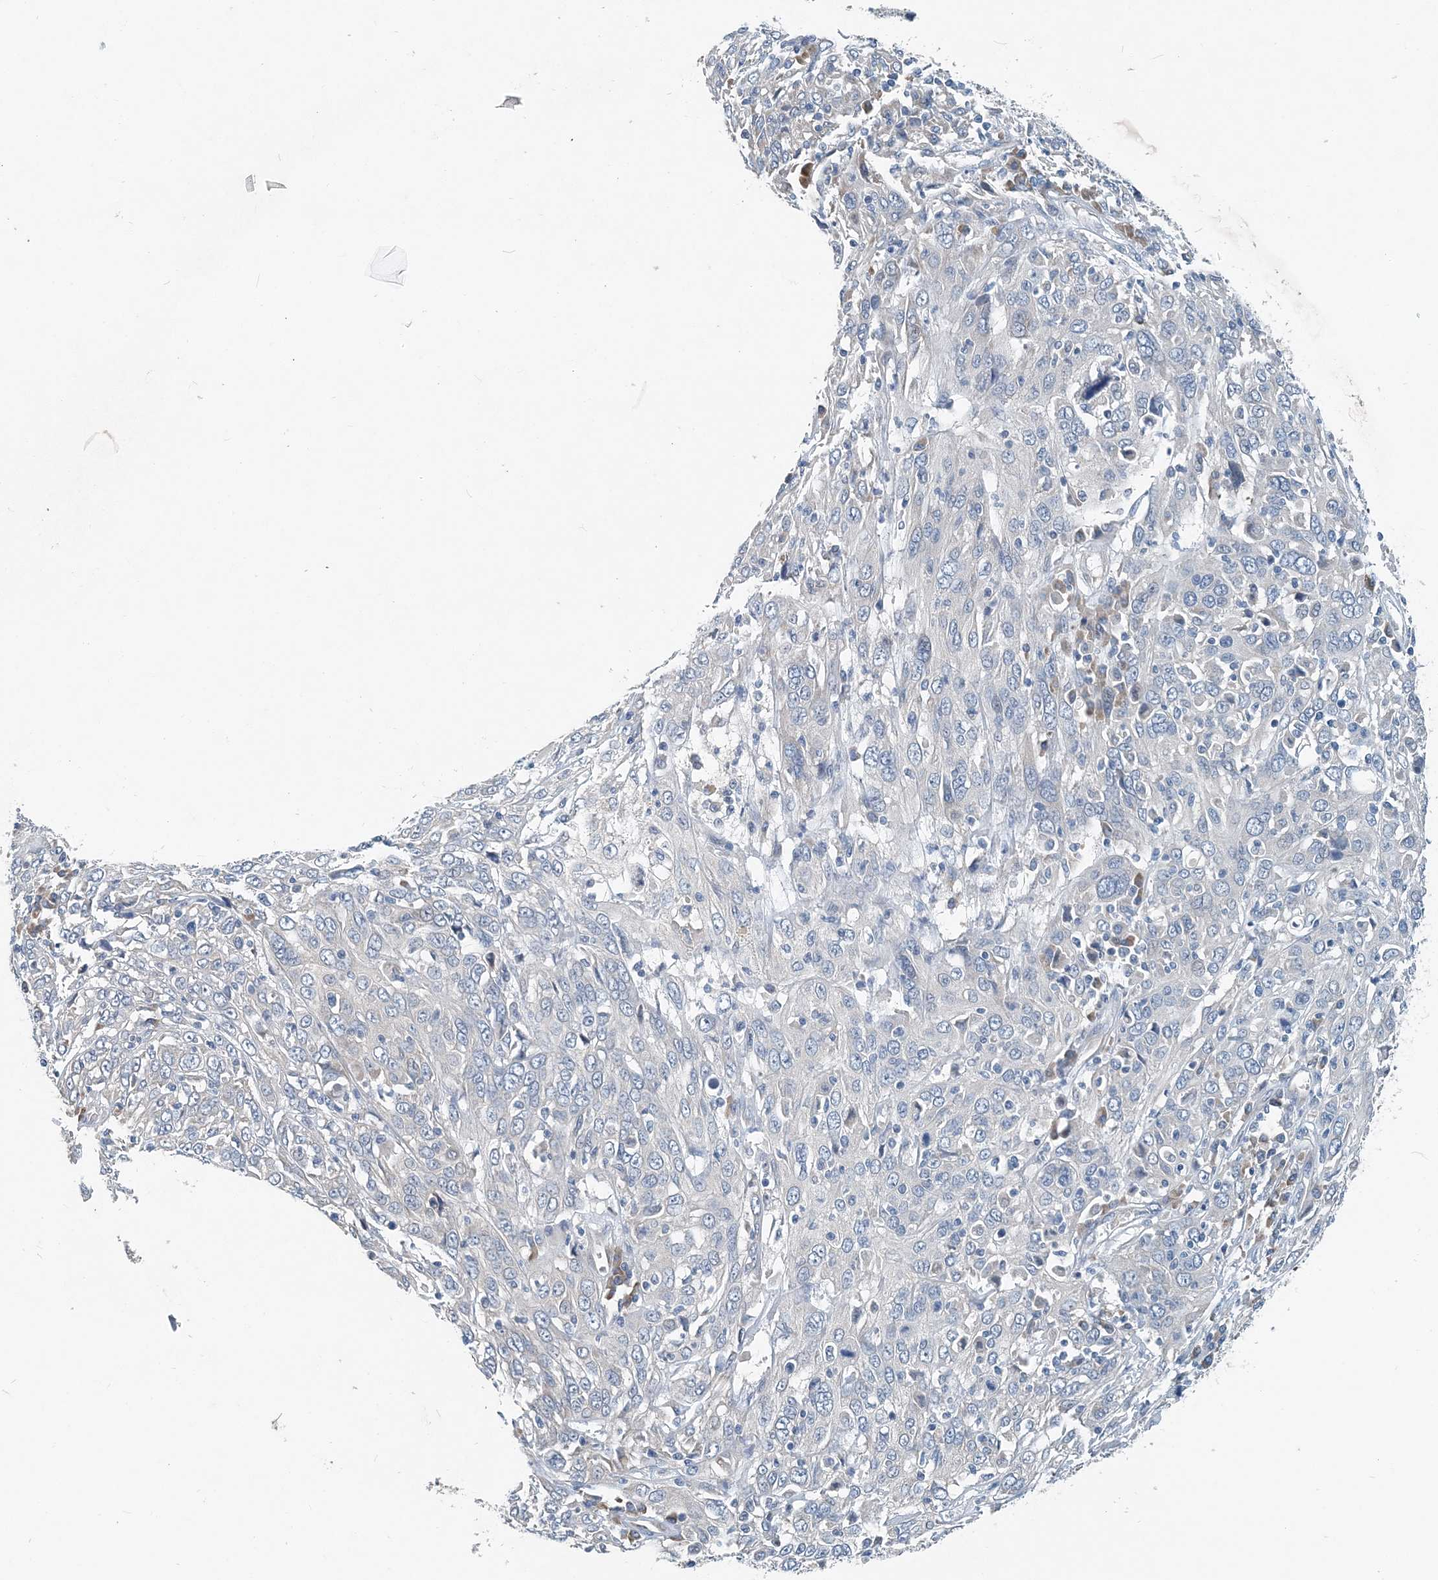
{"staining": {"intensity": "negative", "quantity": "none", "location": "none"}, "tissue": "cervical cancer", "cell_type": "Tumor cells", "image_type": "cancer", "snomed": [{"axis": "morphology", "description": "Squamous cell carcinoma, NOS"}, {"axis": "topography", "description": "Cervix"}], "caption": "A histopathology image of cervical cancer (squamous cell carcinoma) stained for a protein demonstrates no brown staining in tumor cells.", "gene": "EEF1A2", "patient": {"sex": "female", "age": 46}}